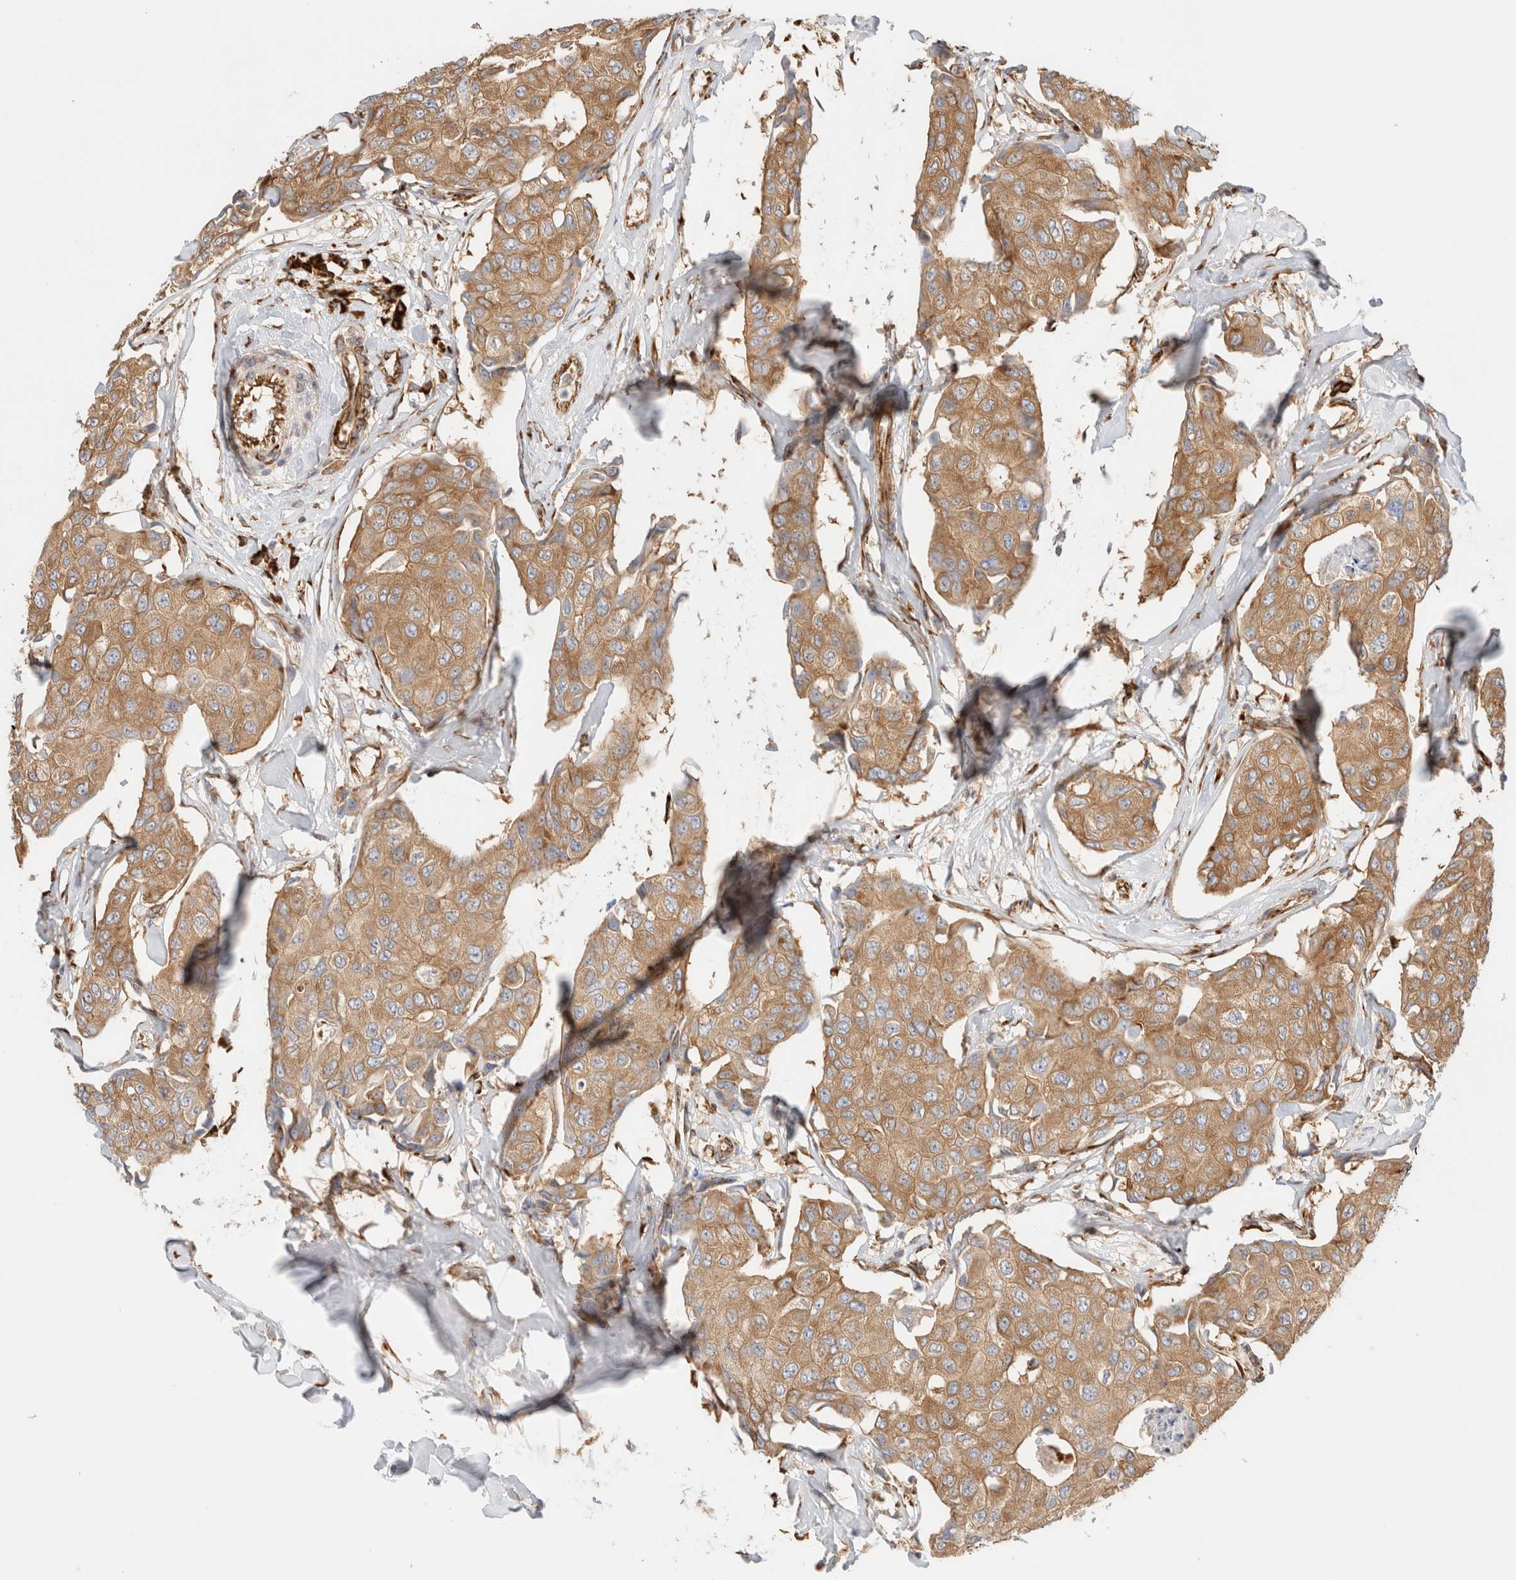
{"staining": {"intensity": "moderate", "quantity": ">75%", "location": "cytoplasmic/membranous"}, "tissue": "breast cancer", "cell_type": "Tumor cells", "image_type": "cancer", "snomed": [{"axis": "morphology", "description": "Duct carcinoma"}, {"axis": "topography", "description": "Breast"}], "caption": "A photomicrograph of breast intraductal carcinoma stained for a protein exhibits moderate cytoplasmic/membranous brown staining in tumor cells. The staining was performed using DAB to visualize the protein expression in brown, while the nuclei were stained in blue with hematoxylin (Magnification: 20x).", "gene": "ZC2HC1A", "patient": {"sex": "female", "age": 80}}